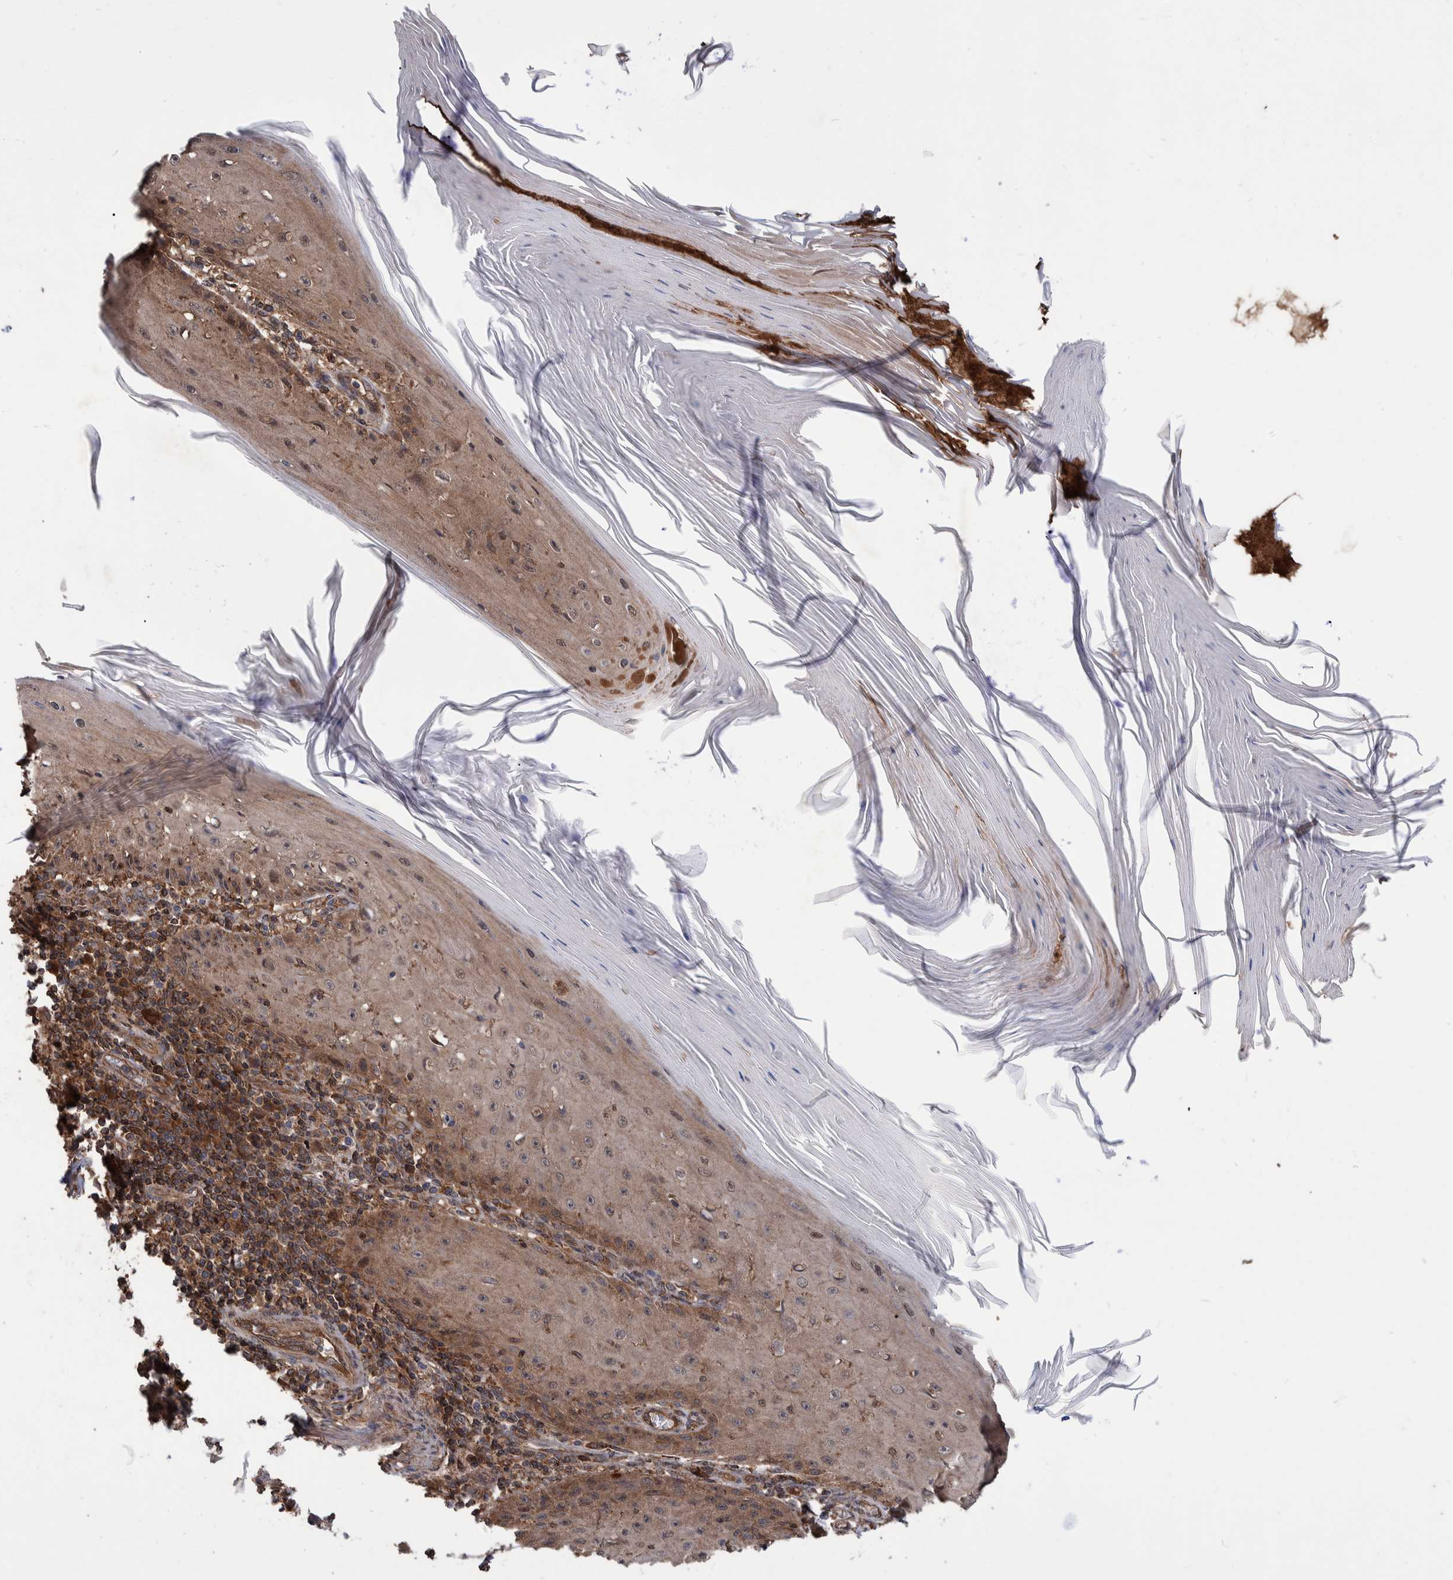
{"staining": {"intensity": "moderate", "quantity": ">75%", "location": "cytoplasmic/membranous"}, "tissue": "skin cancer", "cell_type": "Tumor cells", "image_type": "cancer", "snomed": [{"axis": "morphology", "description": "Squamous cell carcinoma, NOS"}, {"axis": "topography", "description": "Skin"}], "caption": "Tumor cells display moderate cytoplasmic/membranous staining in approximately >75% of cells in skin cancer (squamous cell carcinoma). The protein is stained brown, and the nuclei are stained in blue (DAB IHC with brightfield microscopy, high magnification).", "gene": "VBP1", "patient": {"sex": "female", "age": 73}}